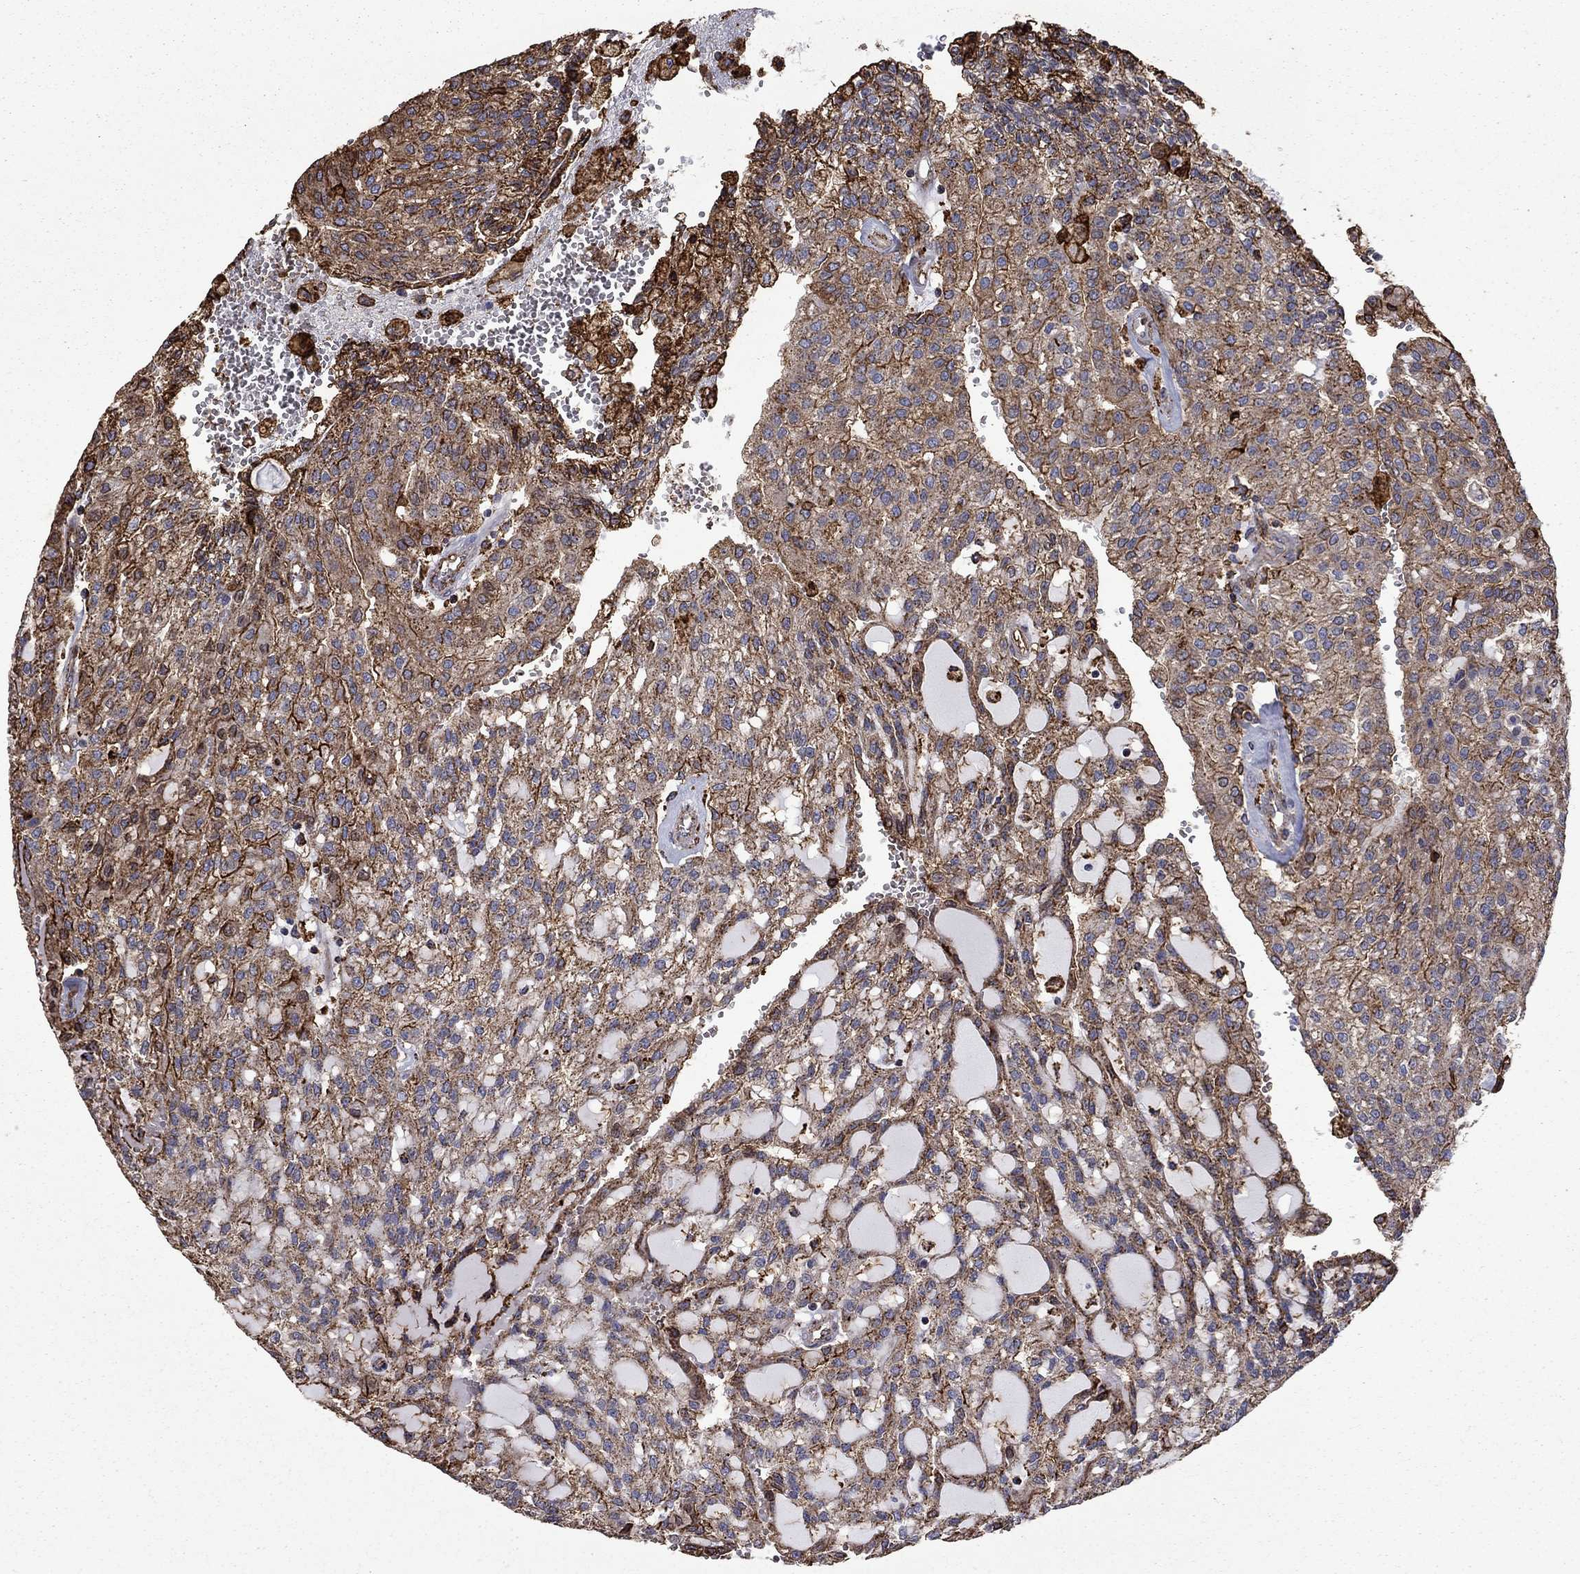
{"staining": {"intensity": "strong", "quantity": "25%-75%", "location": "cytoplasmic/membranous"}, "tissue": "renal cancer", "cell_type": "Tumor cells", "image_type": "cancer", "snomed": [{"axis": "morphology", "description": "Adenocarcinoma, NOS"}, {"axis": "topography", "description": "Kidney"}], "caption": "Protein expression analysis of human renal adenocarcinoma reveals strong cytoplasmic/membranous positivity in about 25%-75% of tumor cells.", "gene": "PLAU", "patient": {"sex": "male", "age": 63}}